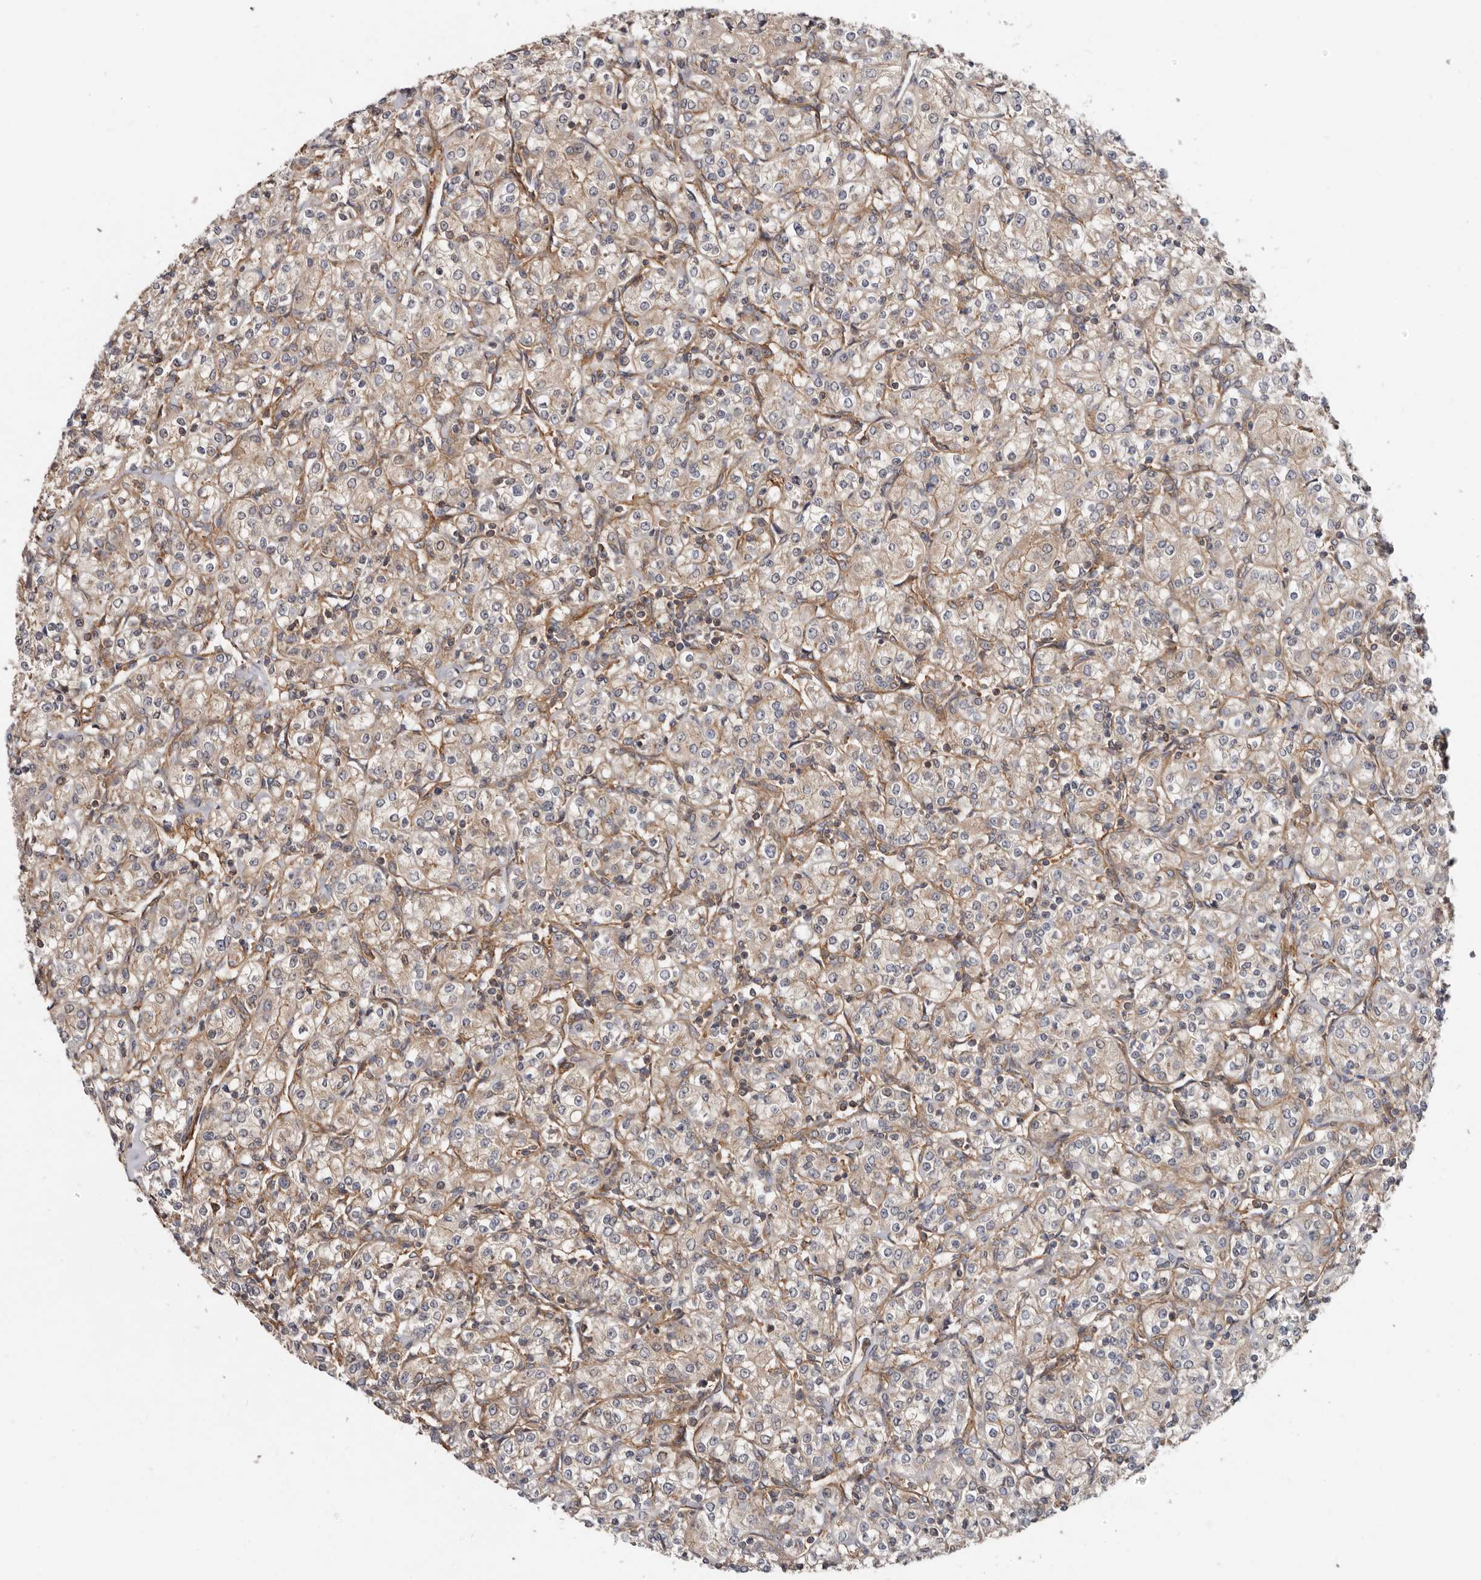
{"staining": {"intensity": "weak", "quantity": ">75%", "location": "cytoplasmic/membranous"}, "tissue": "renal cancer", "cell_type": "Tumor cells", "image_type": "cancer", "snomed": [{"axis": "morphology", "description": "Adenocarcinoma, NOS"}, {"axis": "topography", "description": "Kidney"}], "caption": "Adenocarcinoma (renal) stained with a brown dye reveals weak cytoplasmic/membranous positive expression in approximately >75% of tumor cells.", "gene": "TMC7", "patient": {"sex": "male", "age": 77}}